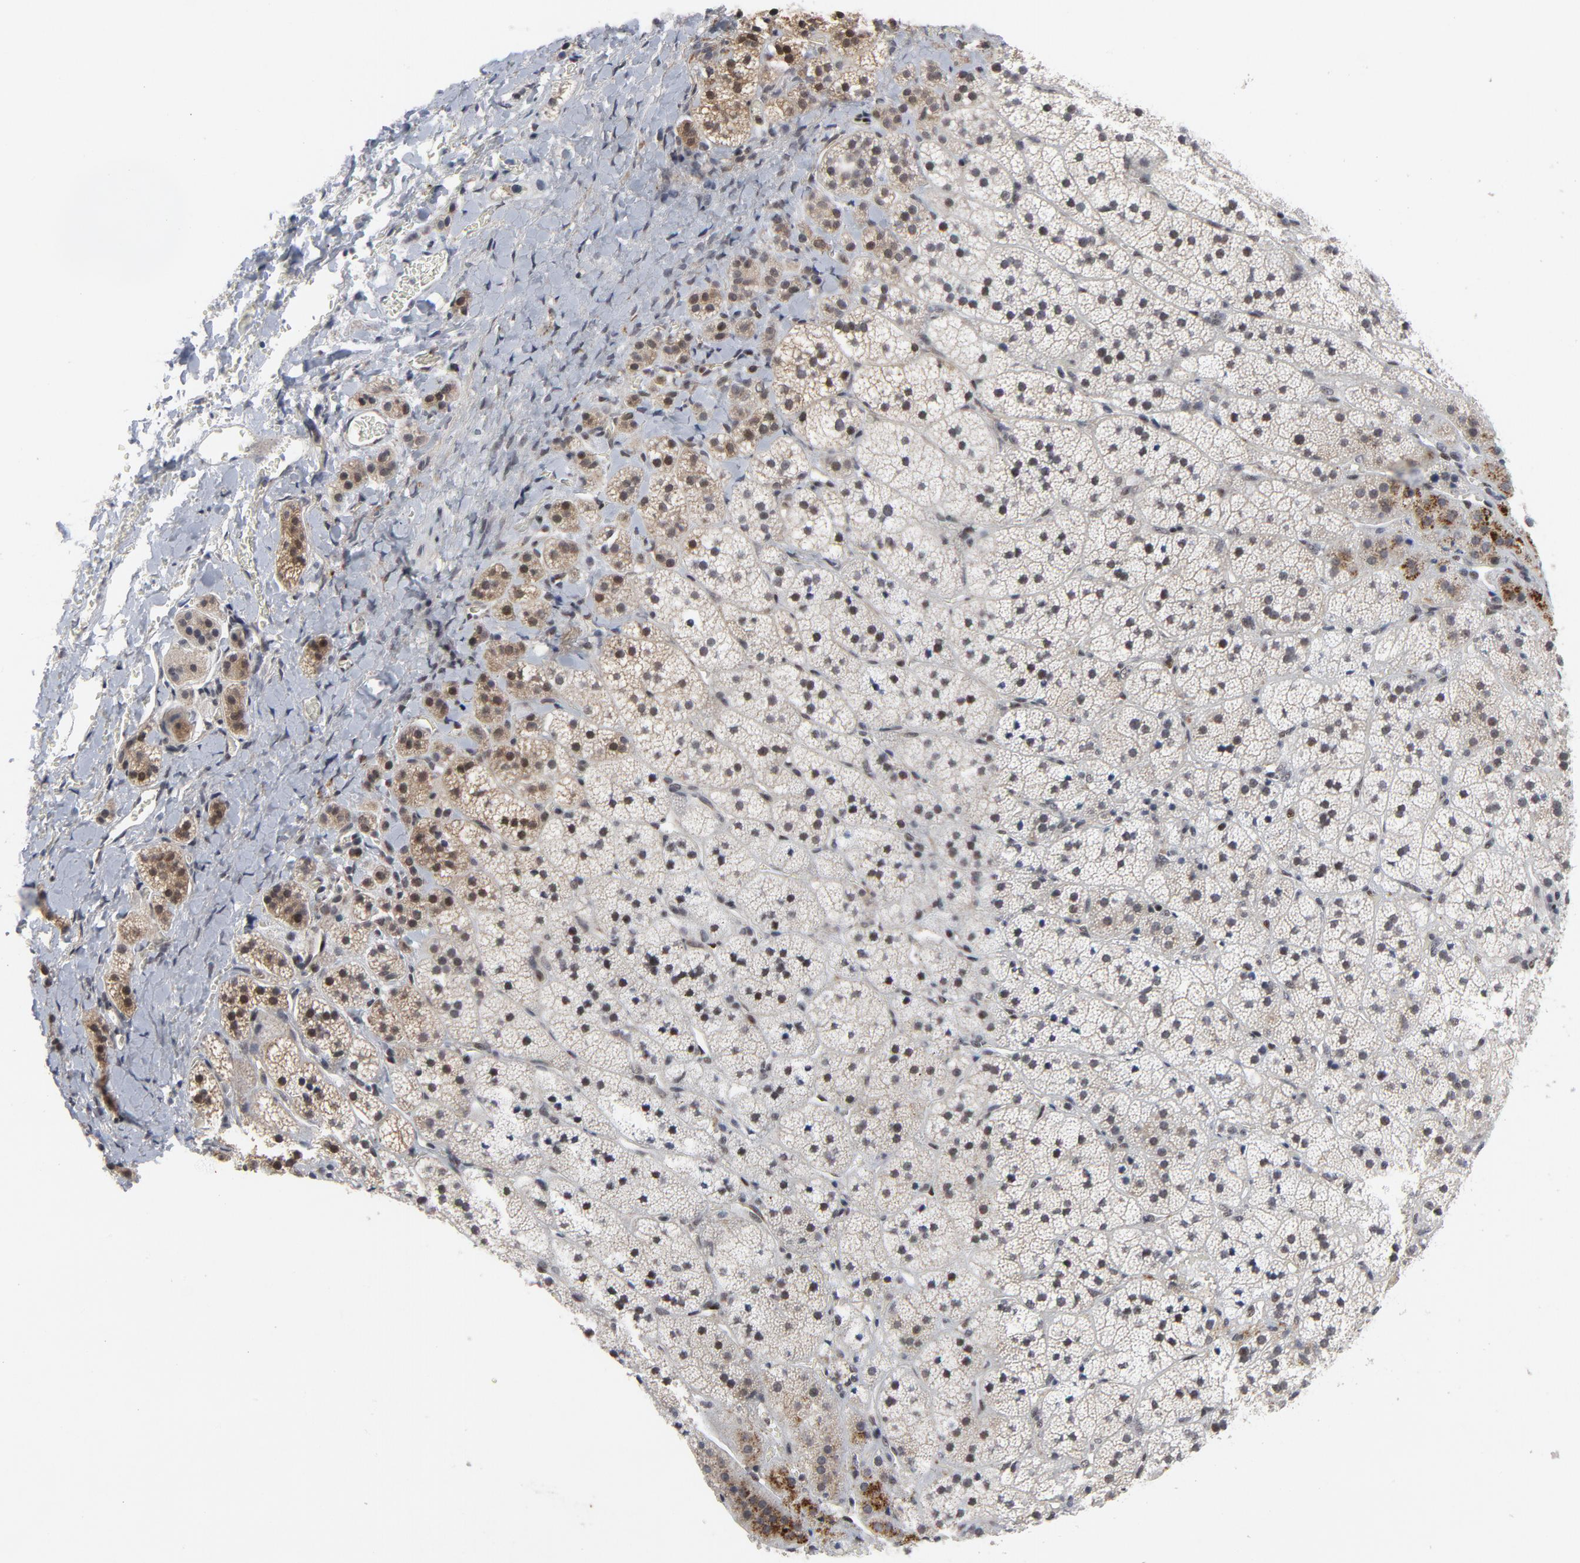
{"staining": {"intensity": "moderate", "quantity": "25%-75%", "location": "cytoplasmic/membranous,nuclear"}, "tissue": "adrenal gland", "cell_type": "Glandular cells", "image_type": "normal", "snomed": [{"axis": "morphology", "description": "Normal tissue, NOS"}, {"axis": "topography", "description": "Adrenal gland"}], "caption": "This is a micrograph of immunohistochemistry (IHC) staining of unremarkable adrenal gland, which shows moderate staining in the cytoplasmic/membranous,nuclear of glandular cells.", "gene": "GABPA", "patient": {"sex": "female", "age": 44}}